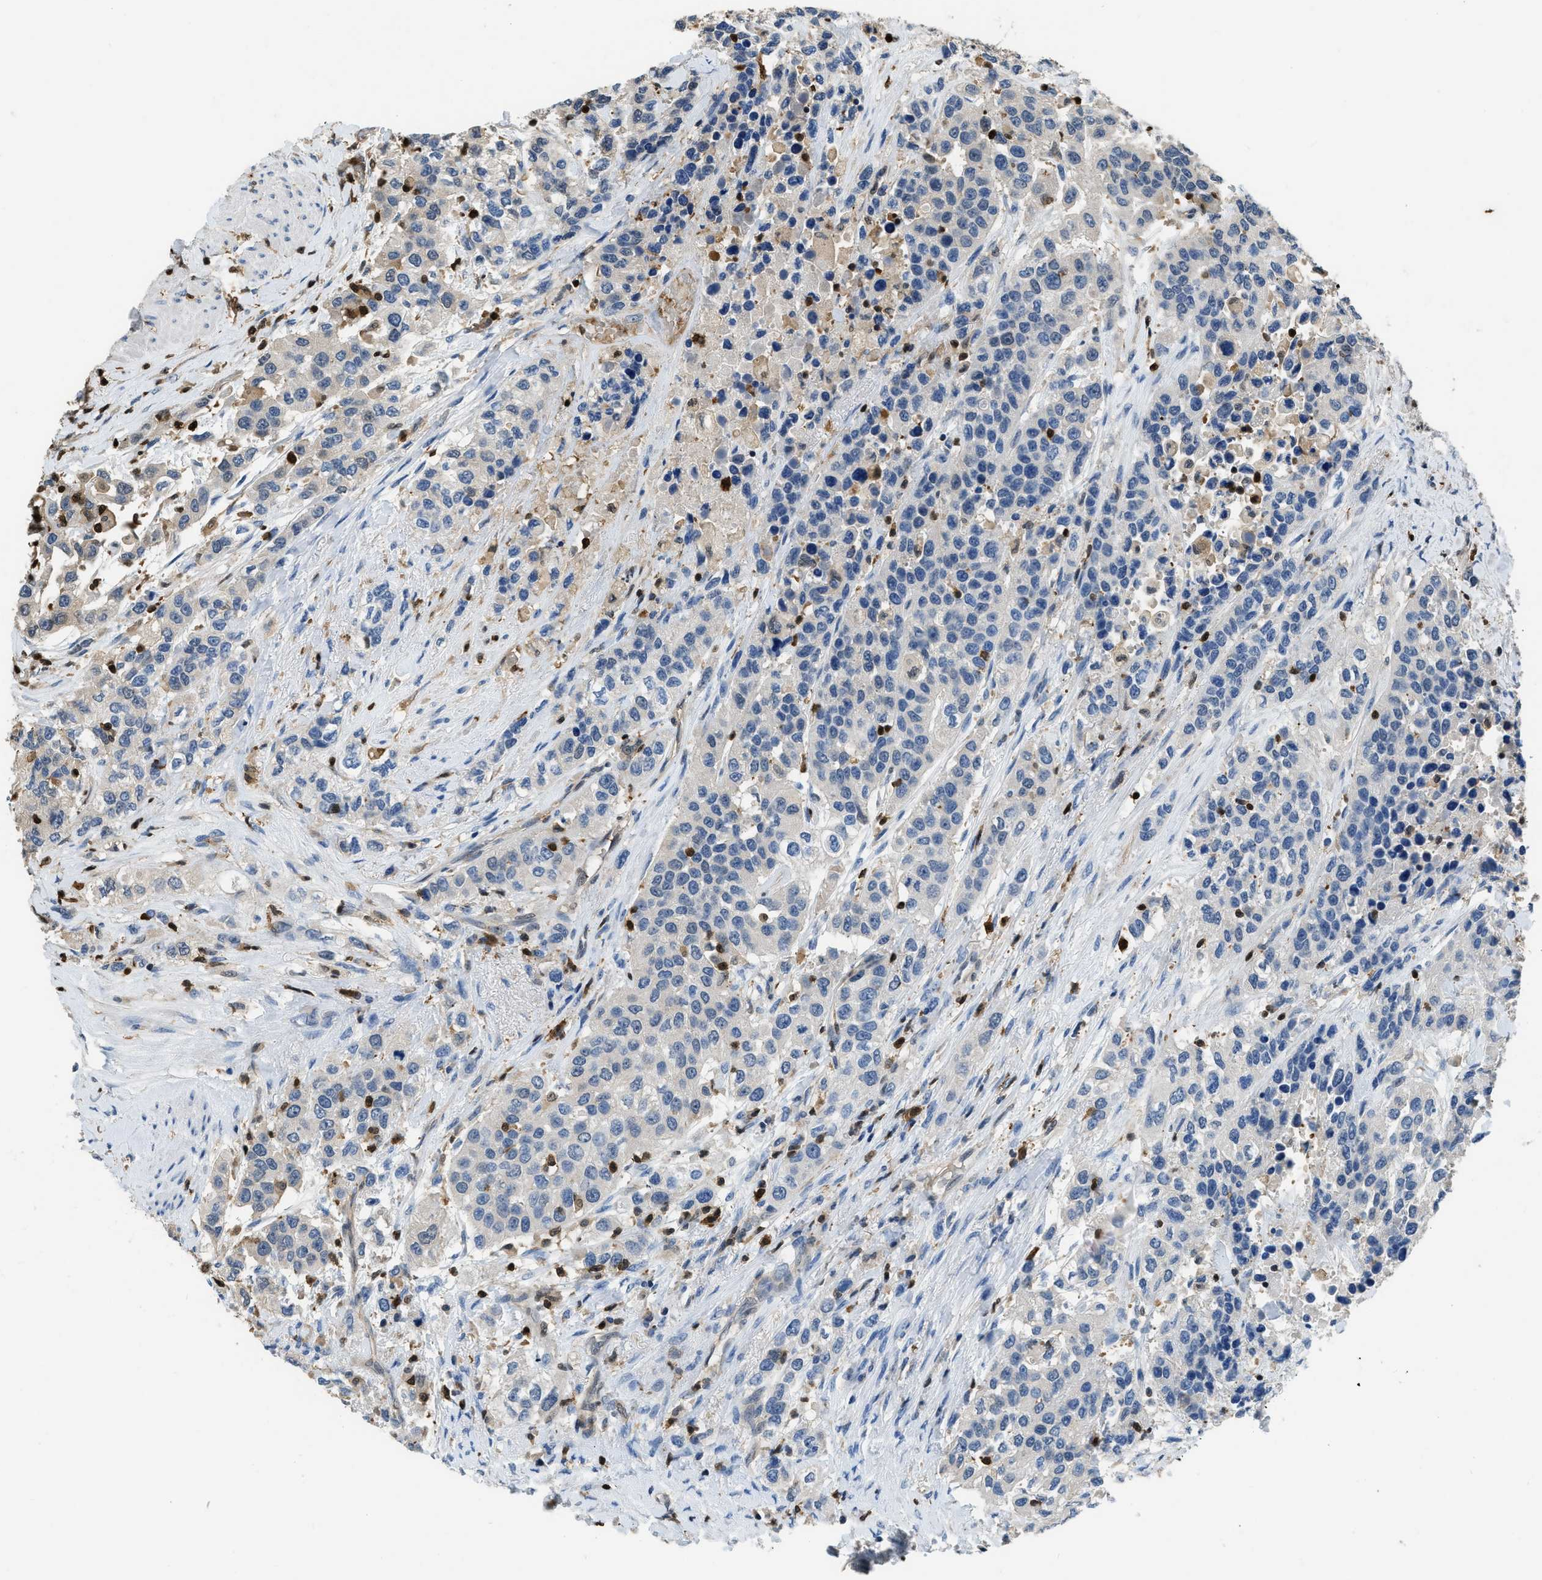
{"staining": {"intensity": "negative", "quantity": "none", "location": "none"}, "tissue": "urothelial cancer", "cell_type": "Tumor cells", "image_type": "cancer", "snomed": [{"axis": "morphology", "description": "Urothelial carcinoma, High grade"}, {"axis": "topography", "description": "Urinary bladder"}], "caption": "DAB immunohistochemical staining of urothelial cancer shows no significant positivity in tumor cells.", "gene": "ARHGDIB", "patient": {"sex": "female", "age": 80}}